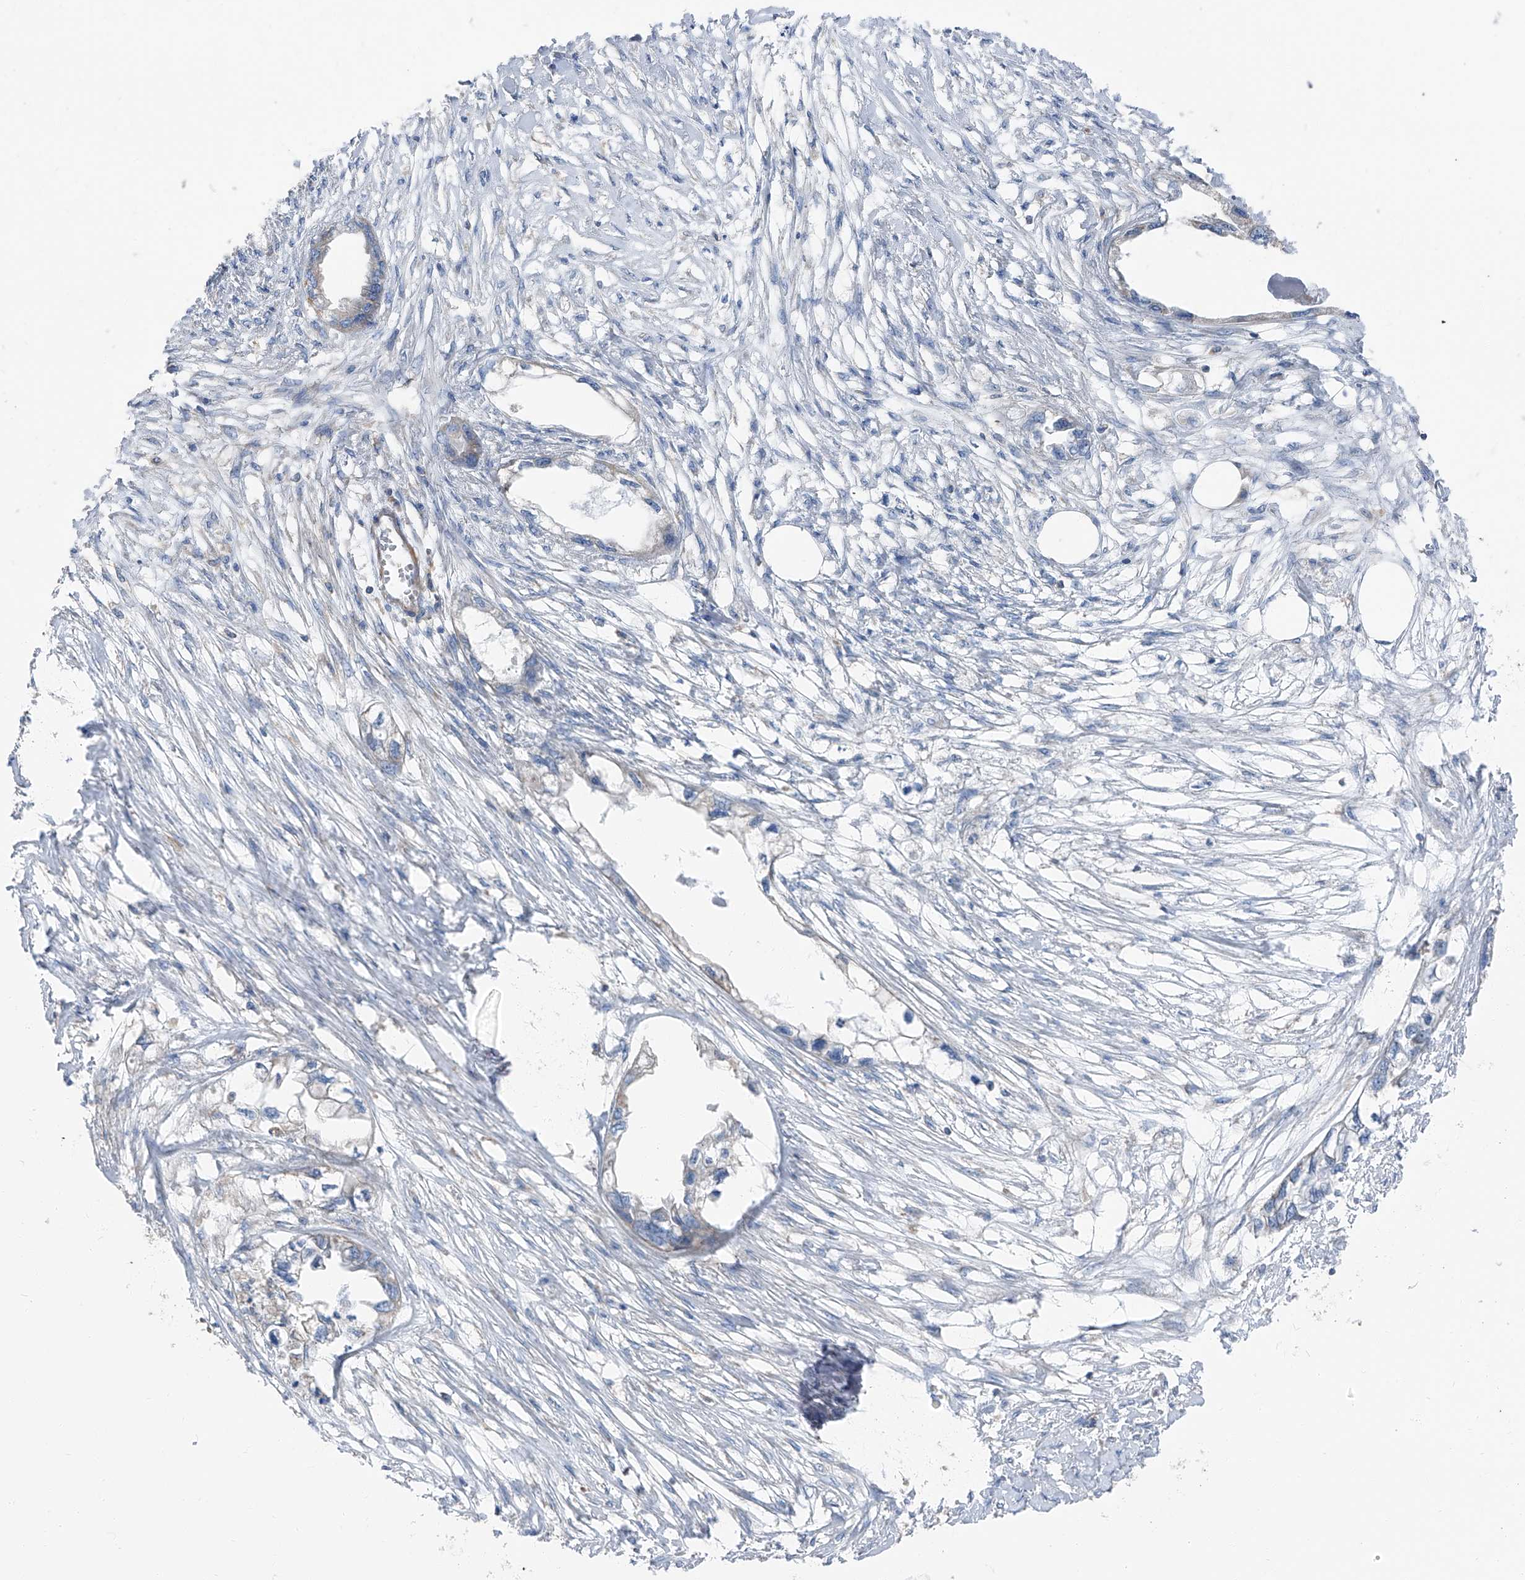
{"staining": {"intensity": "negative", "quantity": "none", "location": "none"}, "tissue": "endometrial cancer", "cell_type": "Tumor cells", "image_type": "cancer", "snomed": [{"axis": "morphology", "description": "Adenocarcinoma, NOS"}, {"axis": "morphology", "description": "Adenocarcinoma, metastatic, NOS"}, {"axis": "topography", "description": "Adipose tissue"}, {"axis": "topography", "description": "Endometrium"}], "caption": "An immunohistochemistry image of endometrial cancer (adenocarcinoma) is shown. There is no staining in tumor cells of endometrial cancer (adenocarcinoma). (DAB (3,3'-diaminobenzidine) IHC visualized using brightfield microscopy, high magnification).", "gene": "GPR142", "patient": {"sex": "female", "age": 67}}